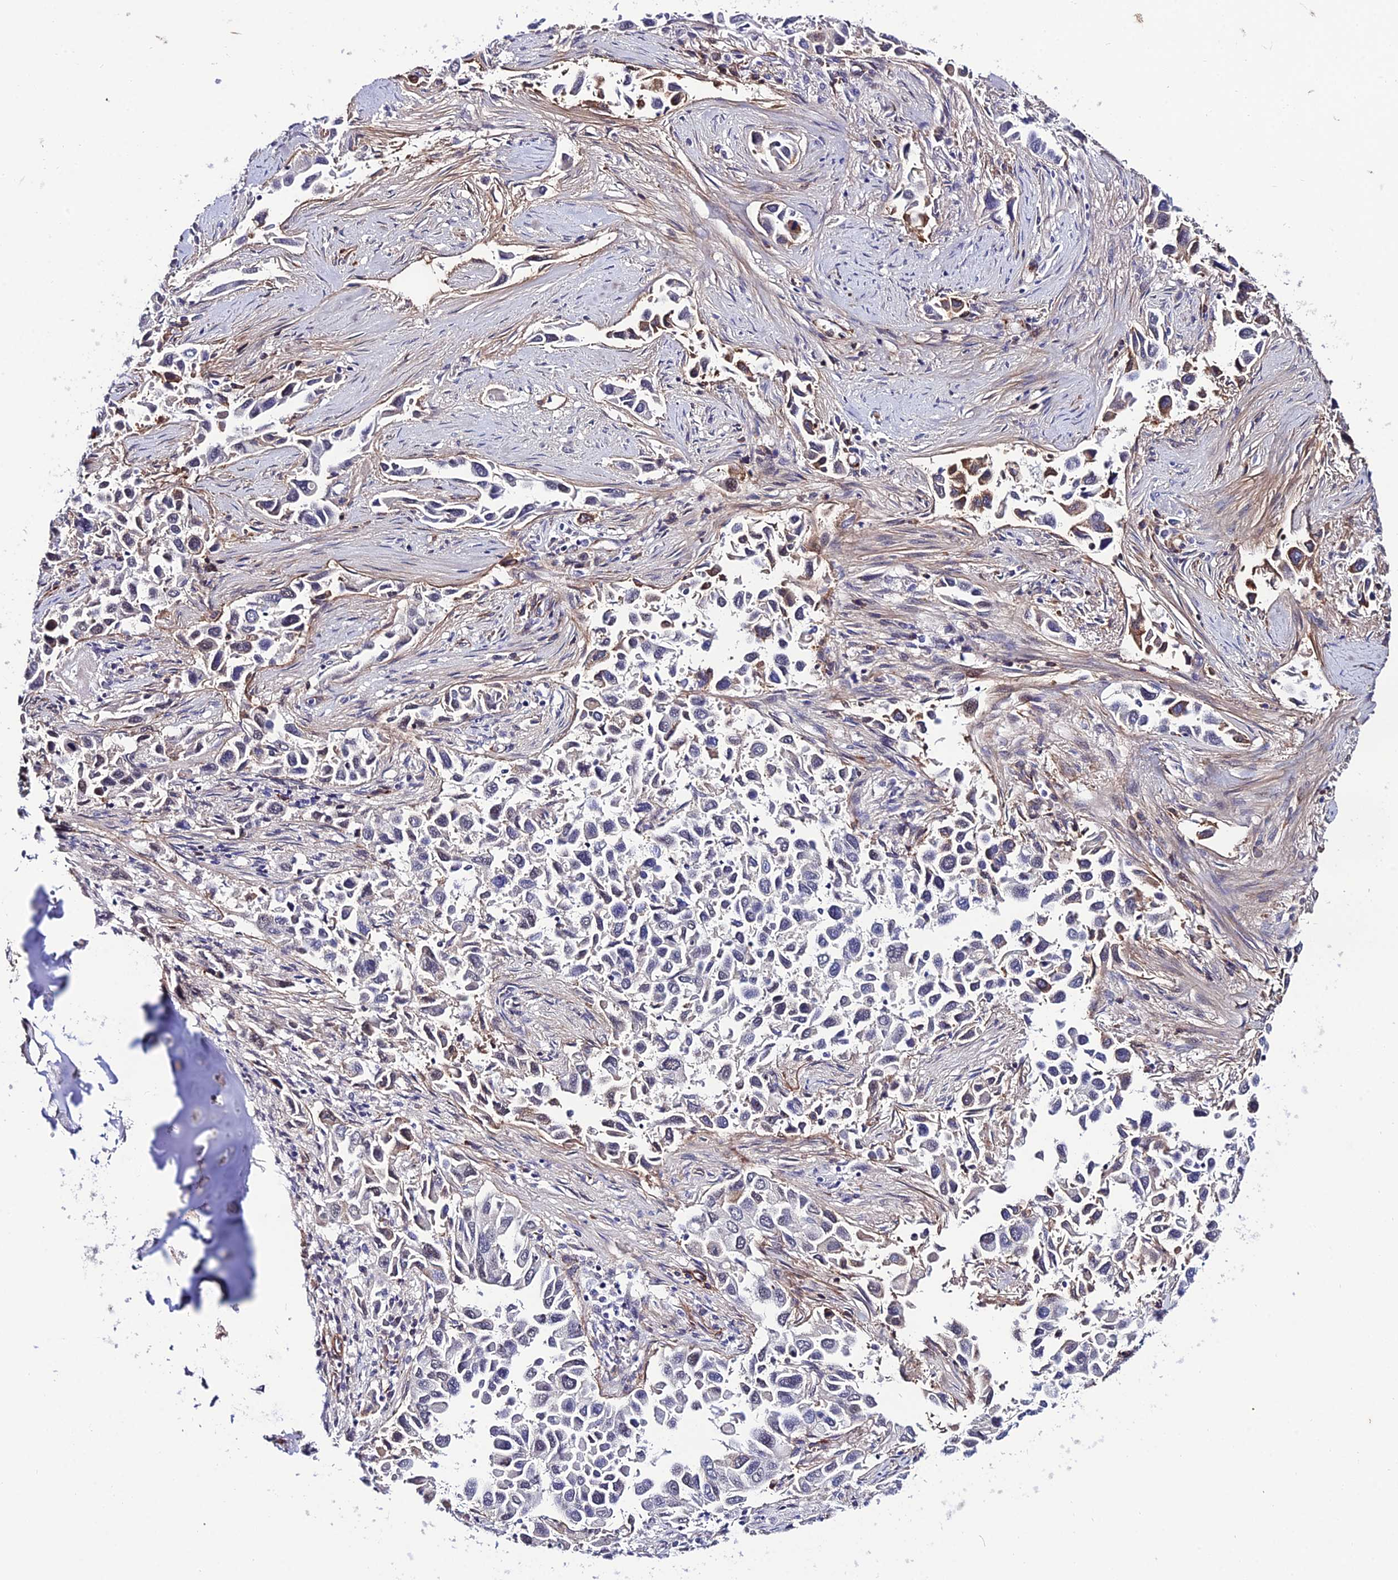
{"staining": {"intensity": "moderate", "quantity": "<25%", "location": "cytoplasmic/membranous"}, "tissue": "lung cancer", "cell_type": "Tumor cells", "image_type": "cancer", "snomed": [{"axis": "morphology", "description": "Adenocarcinoma, NOS"}, {"axis": "topography", "description": "Lung"}], "caption": "Protein expression by immunohistochemistry reveals moderate cytoplasmic/membranous positivity in about <25% of tumor cells in lung cancer (adenocarcinoma).", "gene": "SYT15", "patient": {"sex": "female", "age": 76}}